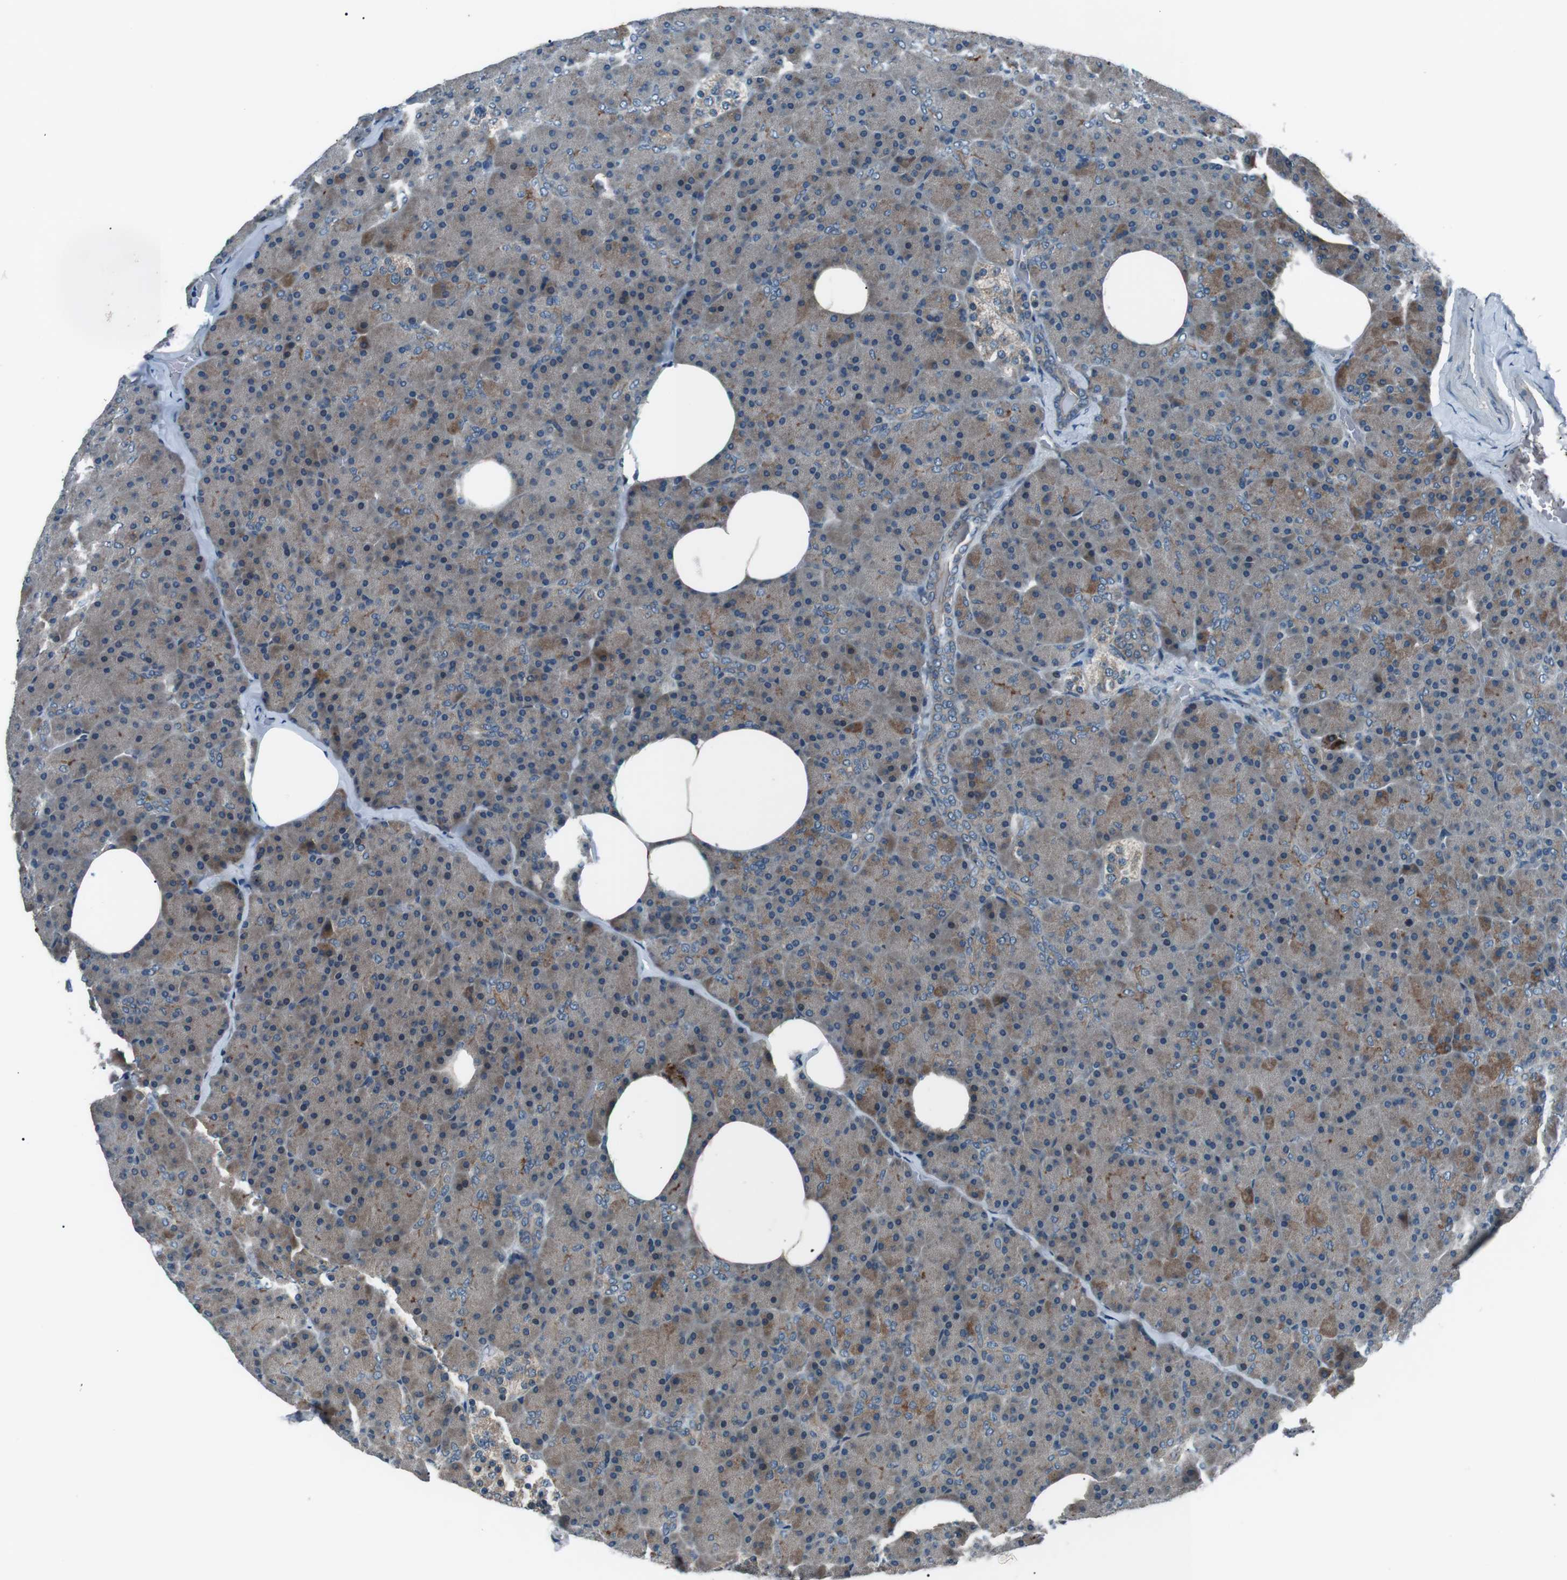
{"staining": {"intensity": "weak", "quantity": ">75%", "location": "cytoplasmic/membranous"}, "tissue": "pancreas", "cell_type": "Exocrine glandular cells", "image_type": "normal", "snomed": [{"axis": "morphology", "description": "Normal tissue, NOS"}, {"axis": "topography", "description": "Pancreas"}], "caption": "Pancreas stained with IHC demonstrates weak cytoplasmic/membranous positivity in approximately >75% of exocrine glandular cells.", "gene": "LRIG2", "patient": {"sex": "female", "age": 35}}